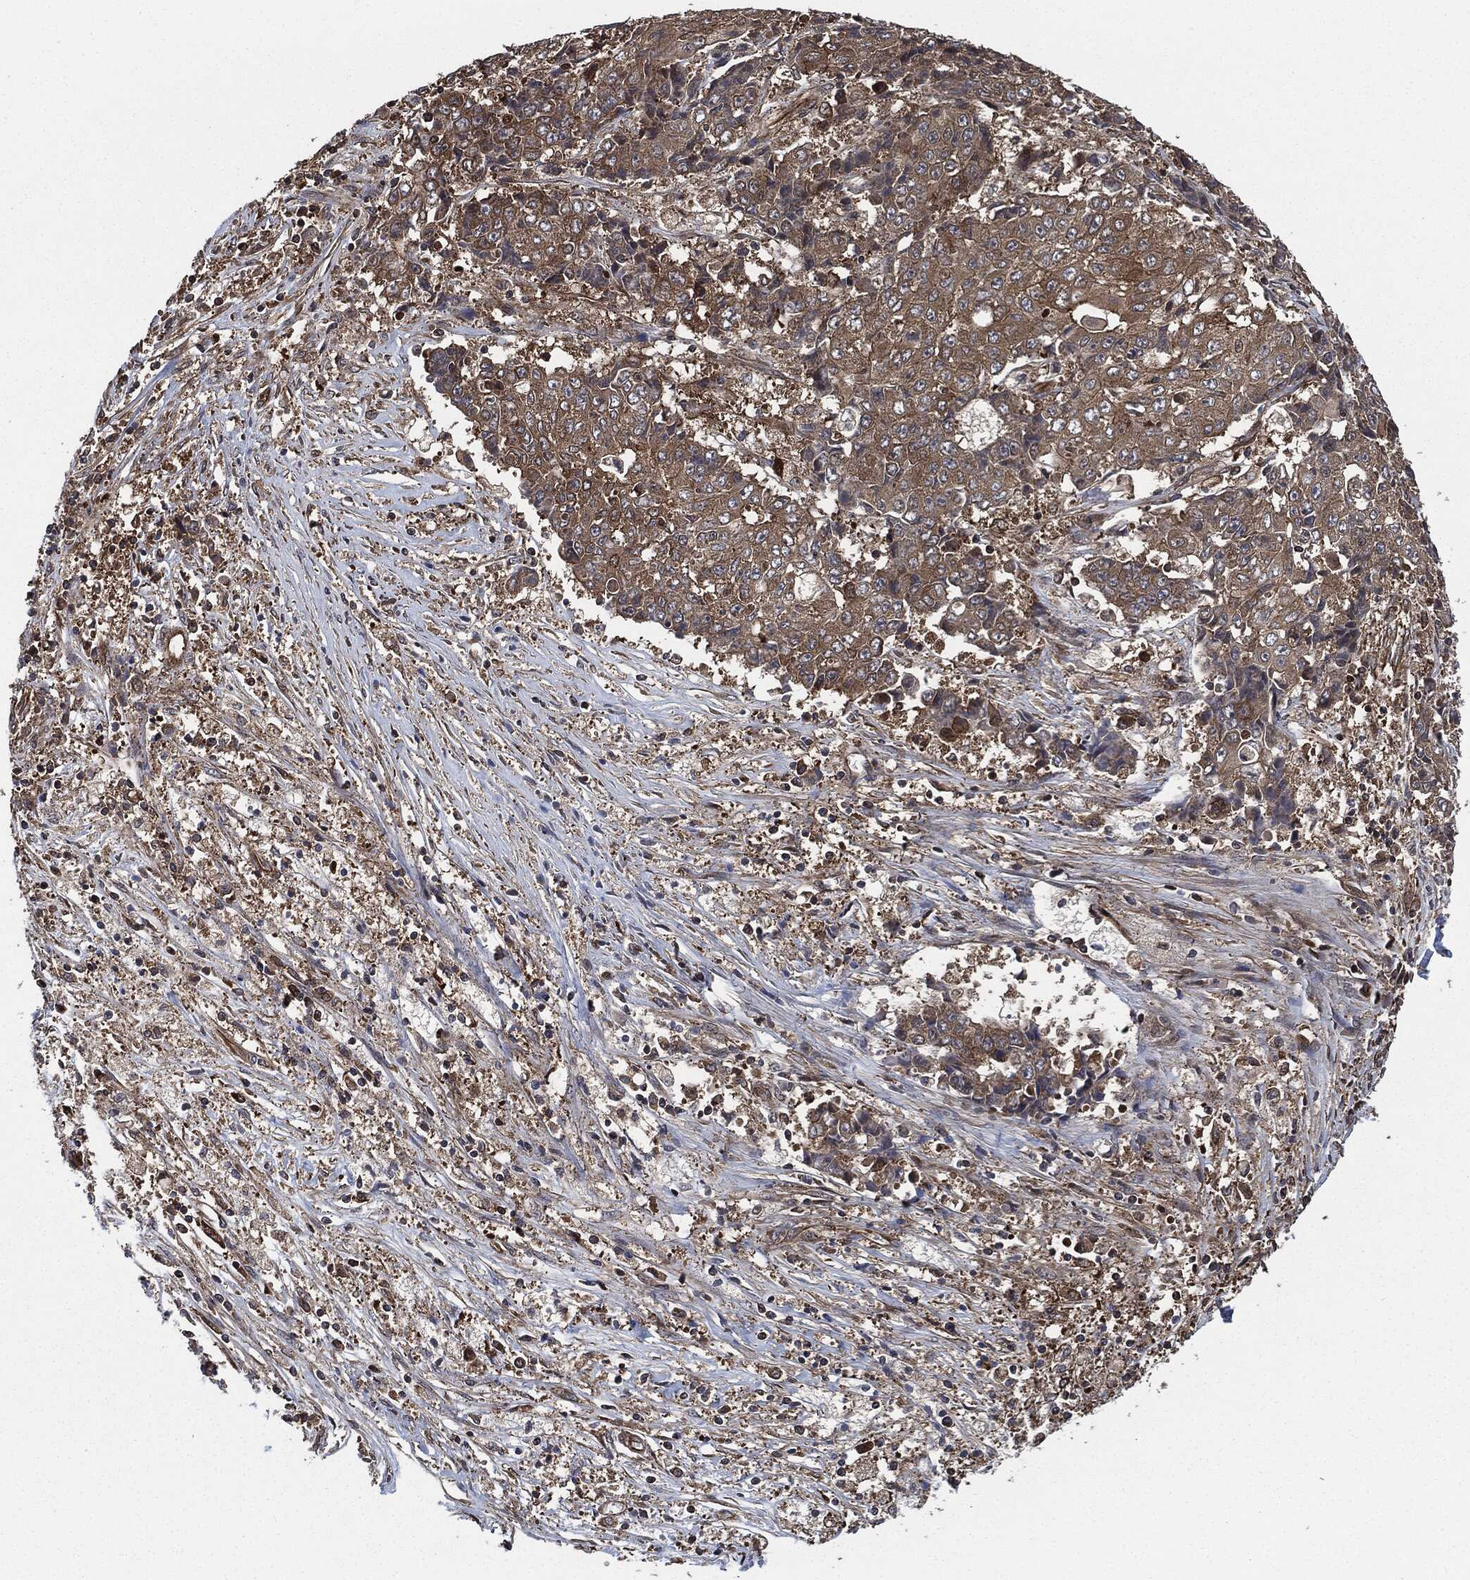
{"staining": {"intensity": "moderate", "quantity": "25%-75%", "location": "cytoplasmic/membranous"}, "tissue": "ovarian cancer", "cell_type": "Tumor cells", "image_type": "cancer", "snomed": [{"axis": "morphology", "description": "Carcinoma, endometroid"}, {"axis": "topography", "description": "Ovary"}], "caption": "High-magnification brightfield microscopy of endometroid carcinoma (ovarian) stained with DAB (brown) and counterstained with hematoxylin (blue). tumor cells exhibit moderate cytoplasmic/membranous staining is identified in approximately25%-75% of cells. Nuclei are stained in blue.", "gene": "RAP1GDS1", "patient": {"sex": "female", "age": 42}}